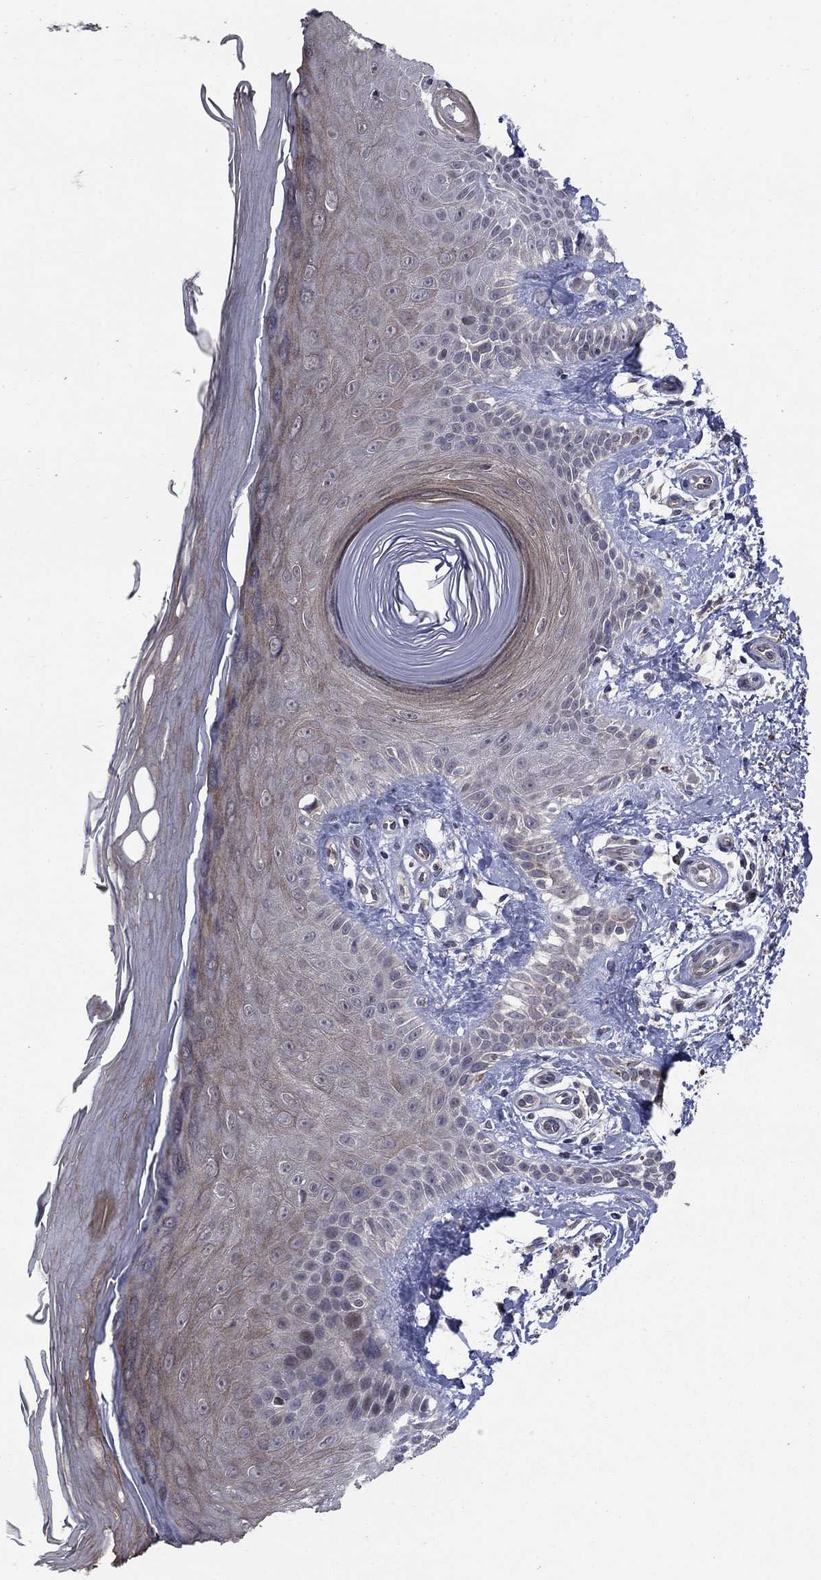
{"staining": {"intensity": "negative", "quantity": "none", "location": "none"}, "tissue": "skin", "cell_type": "Fibroblasts", "image_type": "normal", "snomed": [{"axis": "morphology", "description": "Normal tissue, NOS"}, {"axis": "morphology", "description": "Inflammation, NOS"}, {"axis": "morphology", "description": "Fibrosis, NOS"}, {"axis": "topography", "description": "Skin"}], "caption": "High power microscopy image of an immunohistochemistry histopathology image of benign skin, revealing no significant positivity in fibroblasts. (Stains: DAB immunohistochemistry with hematoxylin counter stain, Microscopy: brightfield microscopy at high magnification).", "gene": "FAM3B", "patient": {"sex": "male", "age": 71}}